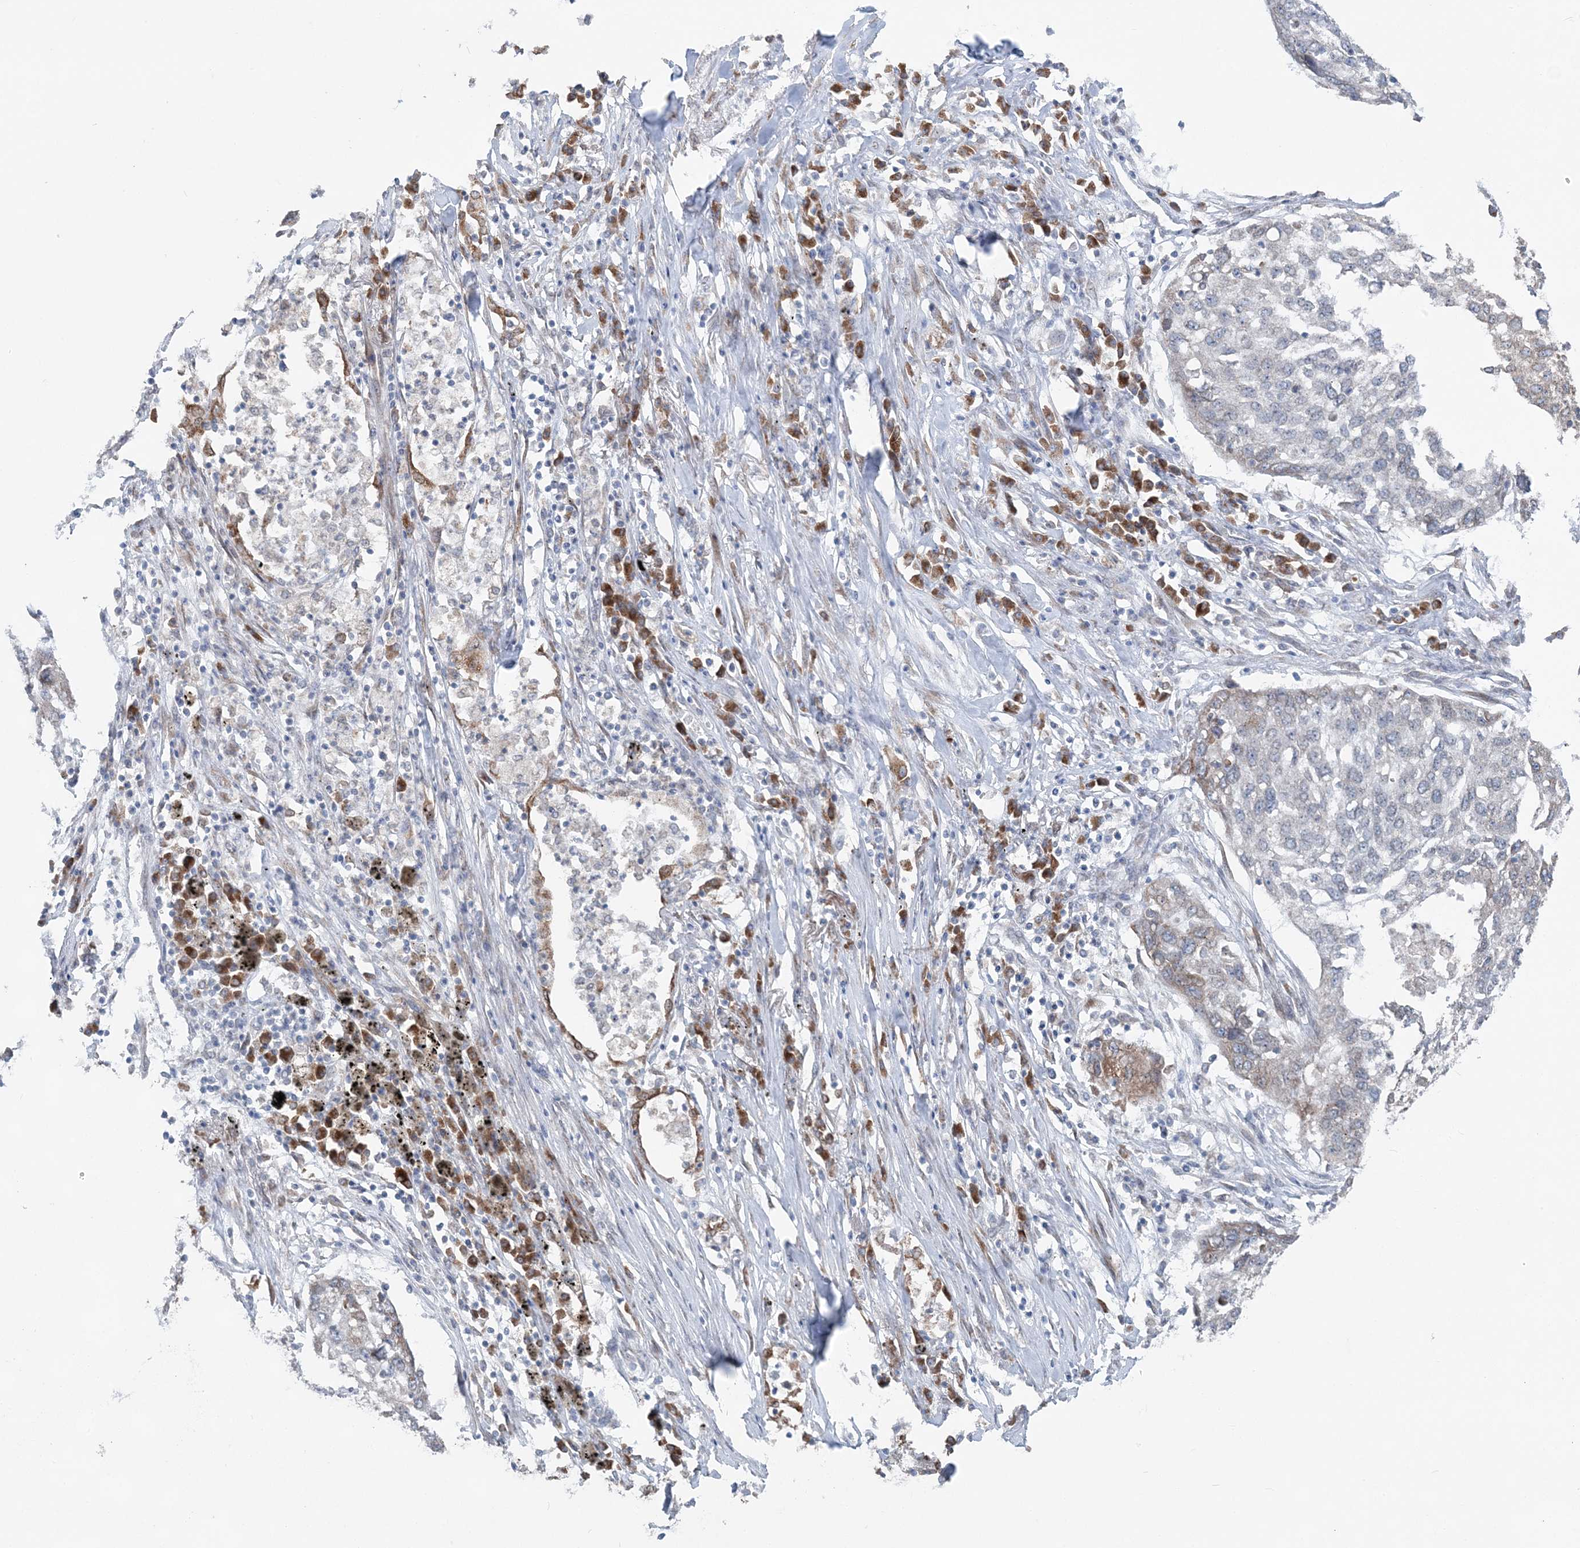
{"staining": {"intensity": "negative", "quantity": "none", "location": "none"}, "tissue": "lung cancer", "cell_type": "Tumor cells", "image_type": "cancer", "snomed": [{"axis": "morphology", "description": "Squamous cell carcinoma, NOS"}, {"axis": "topography", "description": "Lung"}], "caption": "This image is of squamous cell carcinoma (lung) stained with immunohistochemistry (IHC) to label a protein in brown with the nuclei are counter-stained blue. There is no expression in tumor cells. (IHC, brightfield microscopy, high magnification).", "gene": "TMED10", "patient": {"sex": "female", "age": 63}}